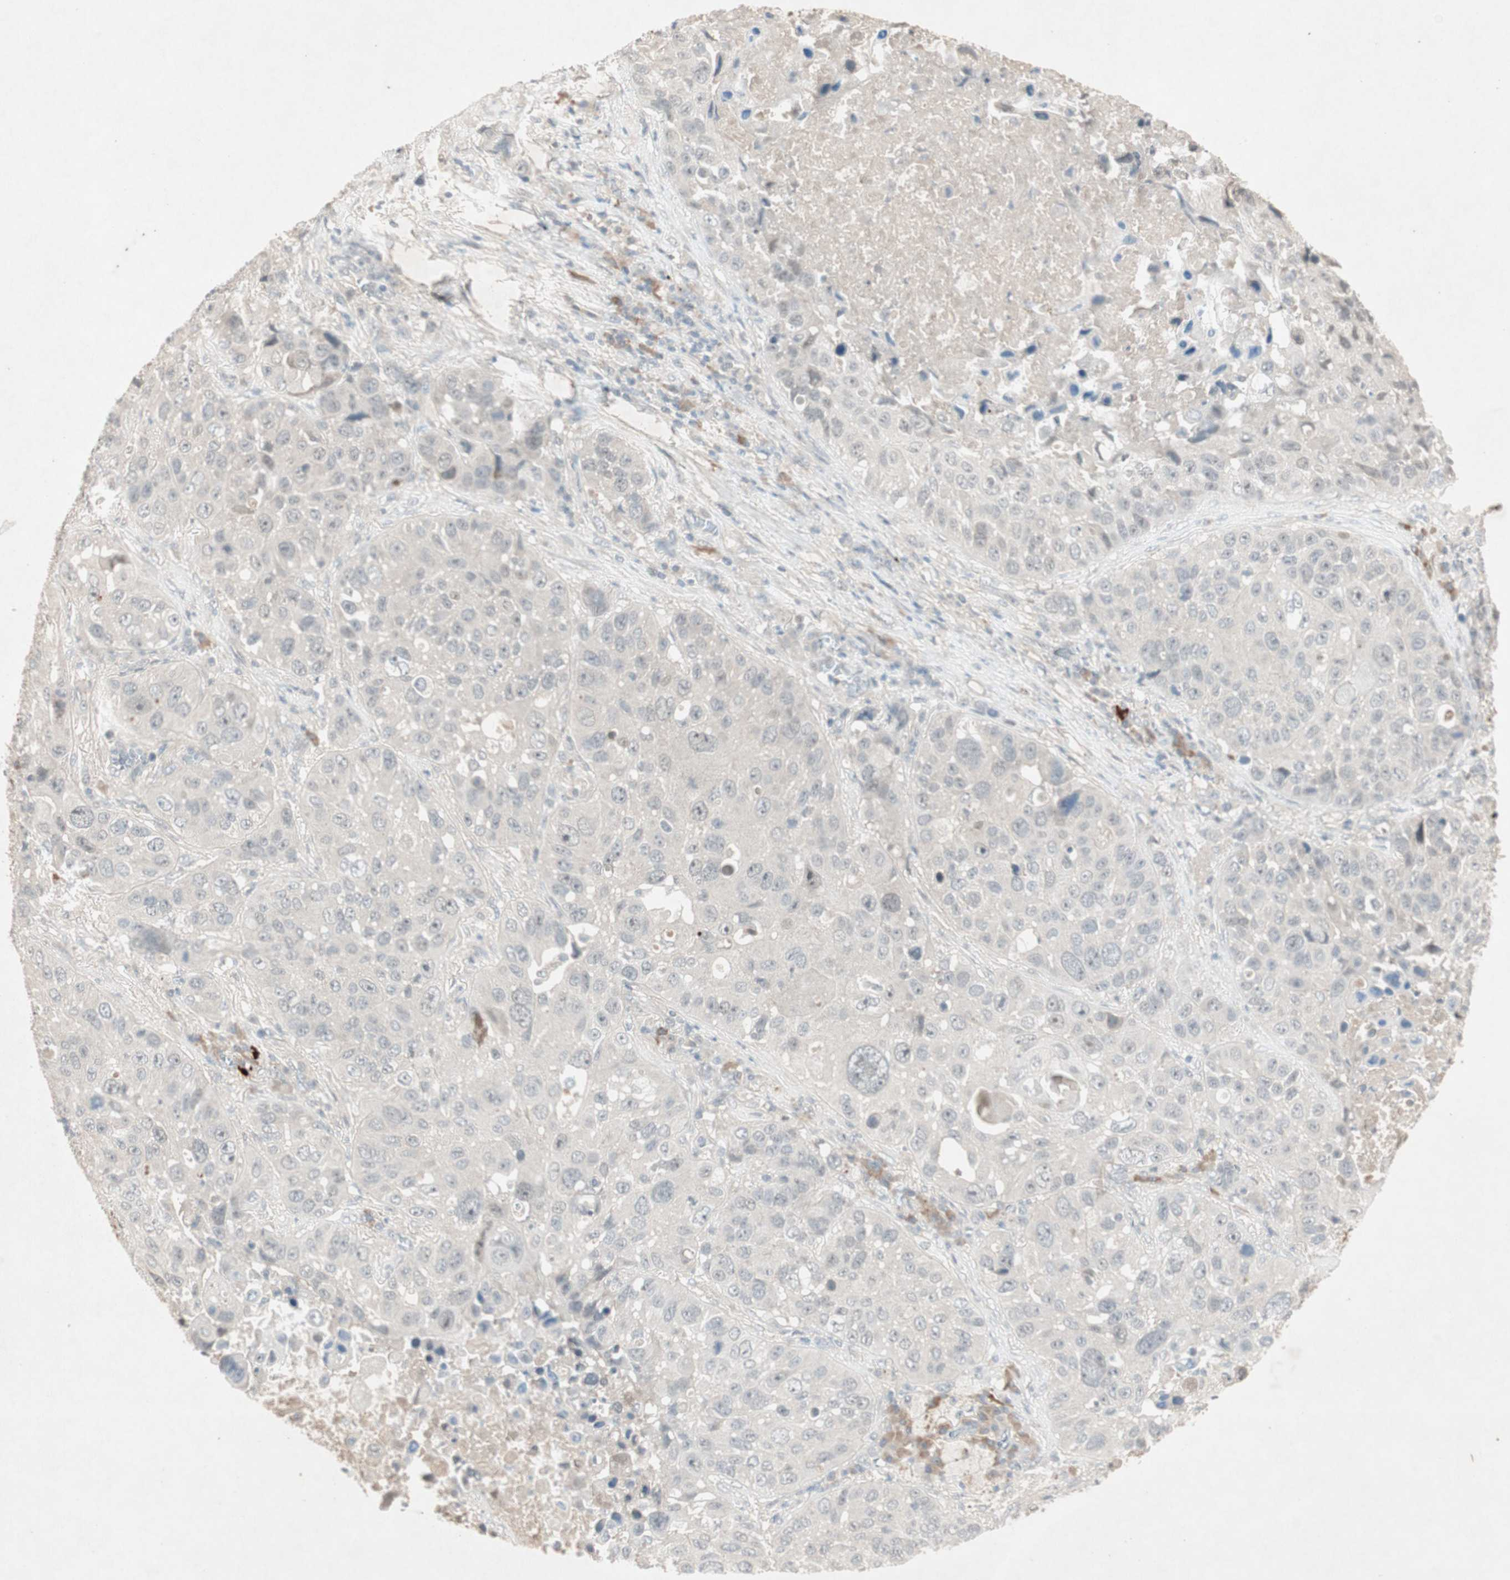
{"staining": {"intensity": "negative", "quantity": "none", "location": "none"}, "tissue": "lung cancer", "cell_type": "Tumor cells", "image_type": "cancer", "snomed": [{"axis": "morphology", "description": "Squamous cell carcinoma, NOS"}, {"axis": "topography", "description": "Lung"}], "caption": "Tumor cells are negative for protein expression in human lung squamous cell carcinoma.", "gene": "RNGTT", "patient": {"sex": "male", "age": 57}}